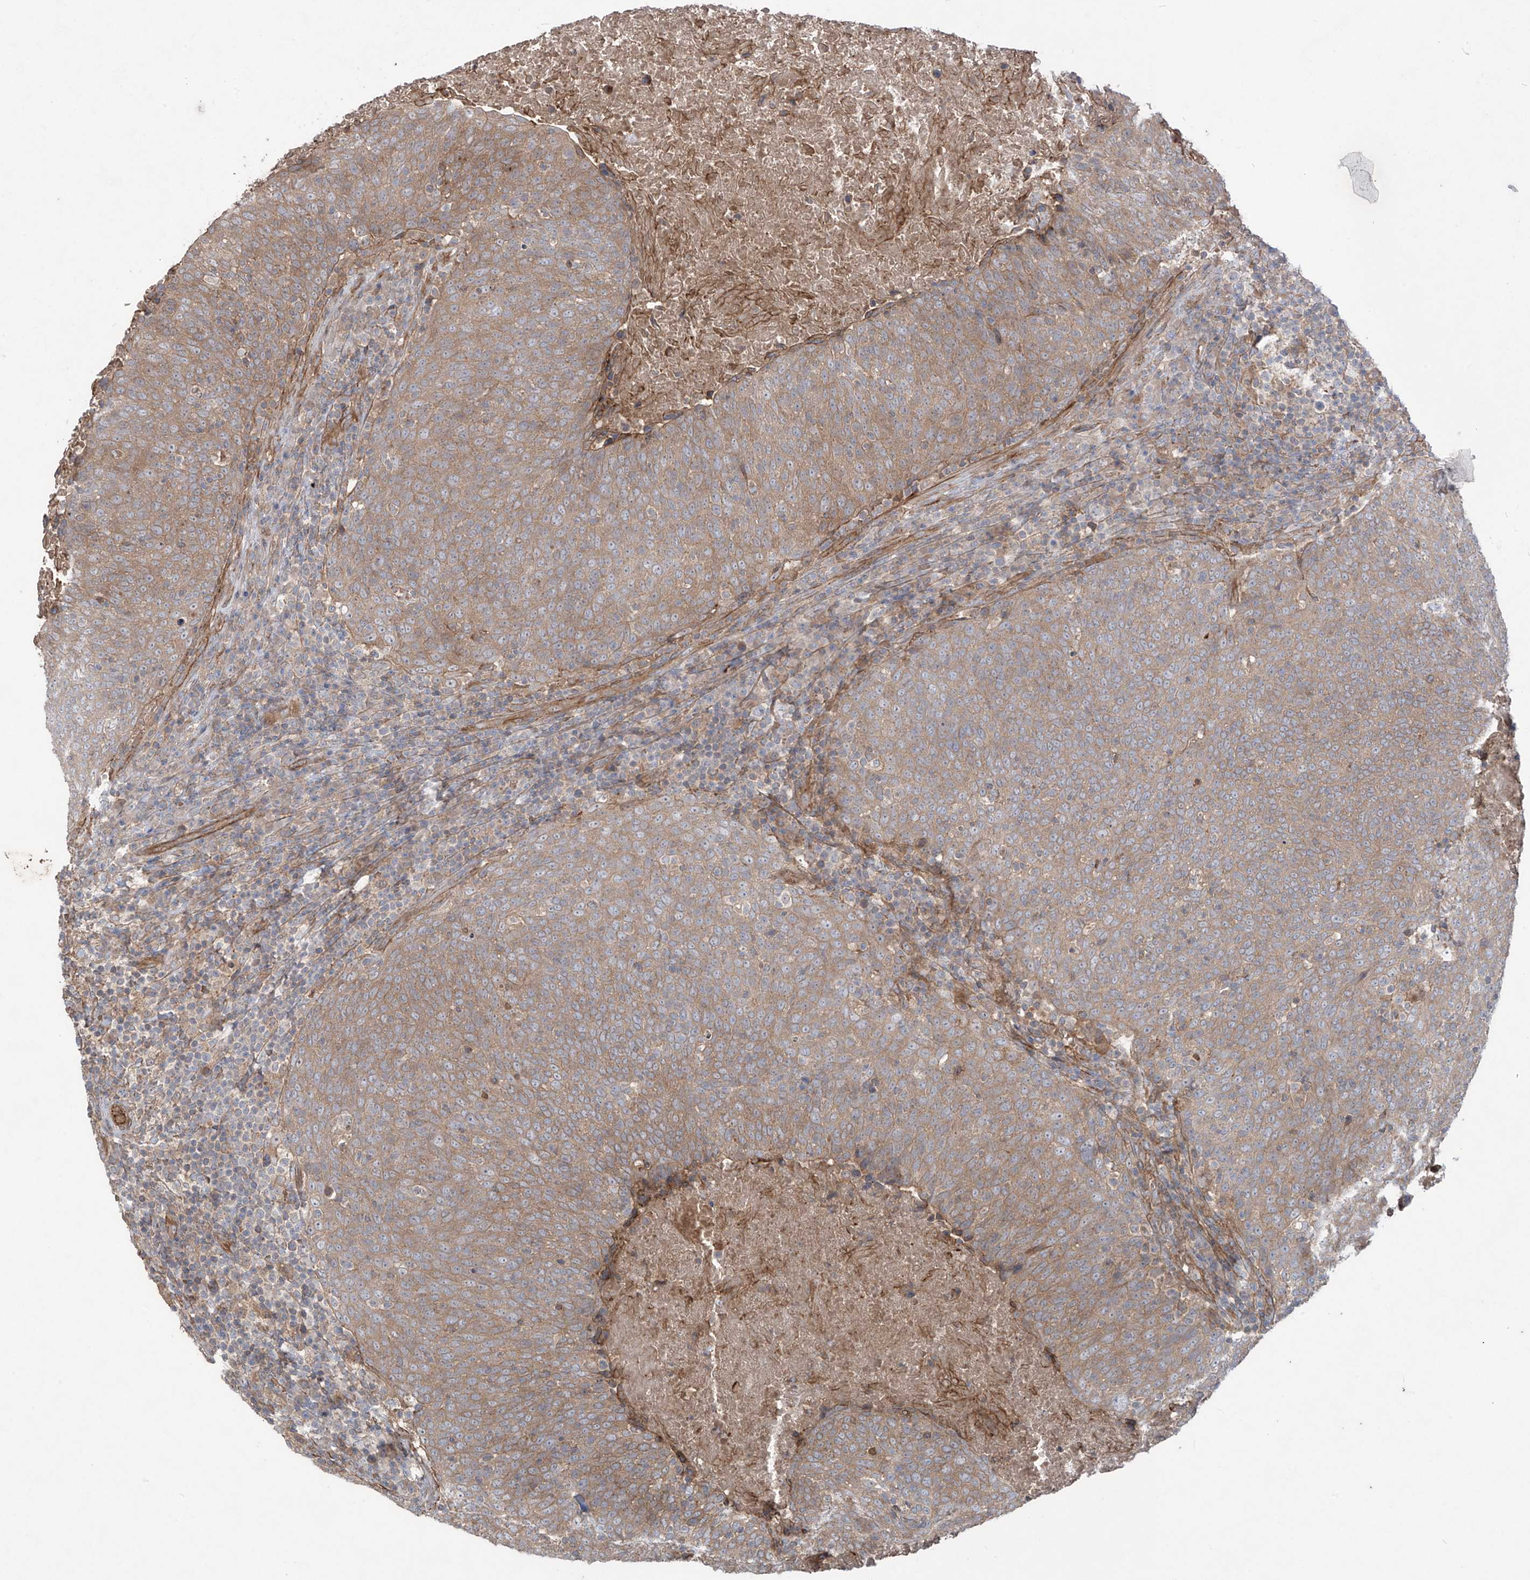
{"staining": {"intensity": "moderate", "quantity": ">75%", "location": "cytoplasmic/membranous"}, "tissue": "head and neck cancer", "cell_type": "Tumor cells", "image_type": "cancer", "snomed": [{"axis": "morphology", "description": "Squamous cell carcinoma, NOS"}, {"axis": "morphology", "description": "Squamous cell carcinoma, metastatic, NOS"}, {"axis": "topography", "description": "Lymph node"}, {"axis": "topography", "description": "Head-Neck"}], "caption": "A brown stain shows moderate cytoplasmic/membranous staining of a protein in human head and neck cancer (squamous cell carcinoma) tumor cells. Using DAB (3,3'-diaminobenzidine) (brown) and hematoxylin (blue) stains, captured at high magnification using brightfield microscopy.", "gene": "TRMU", "patient": {"sex": "male", "age": 62}}